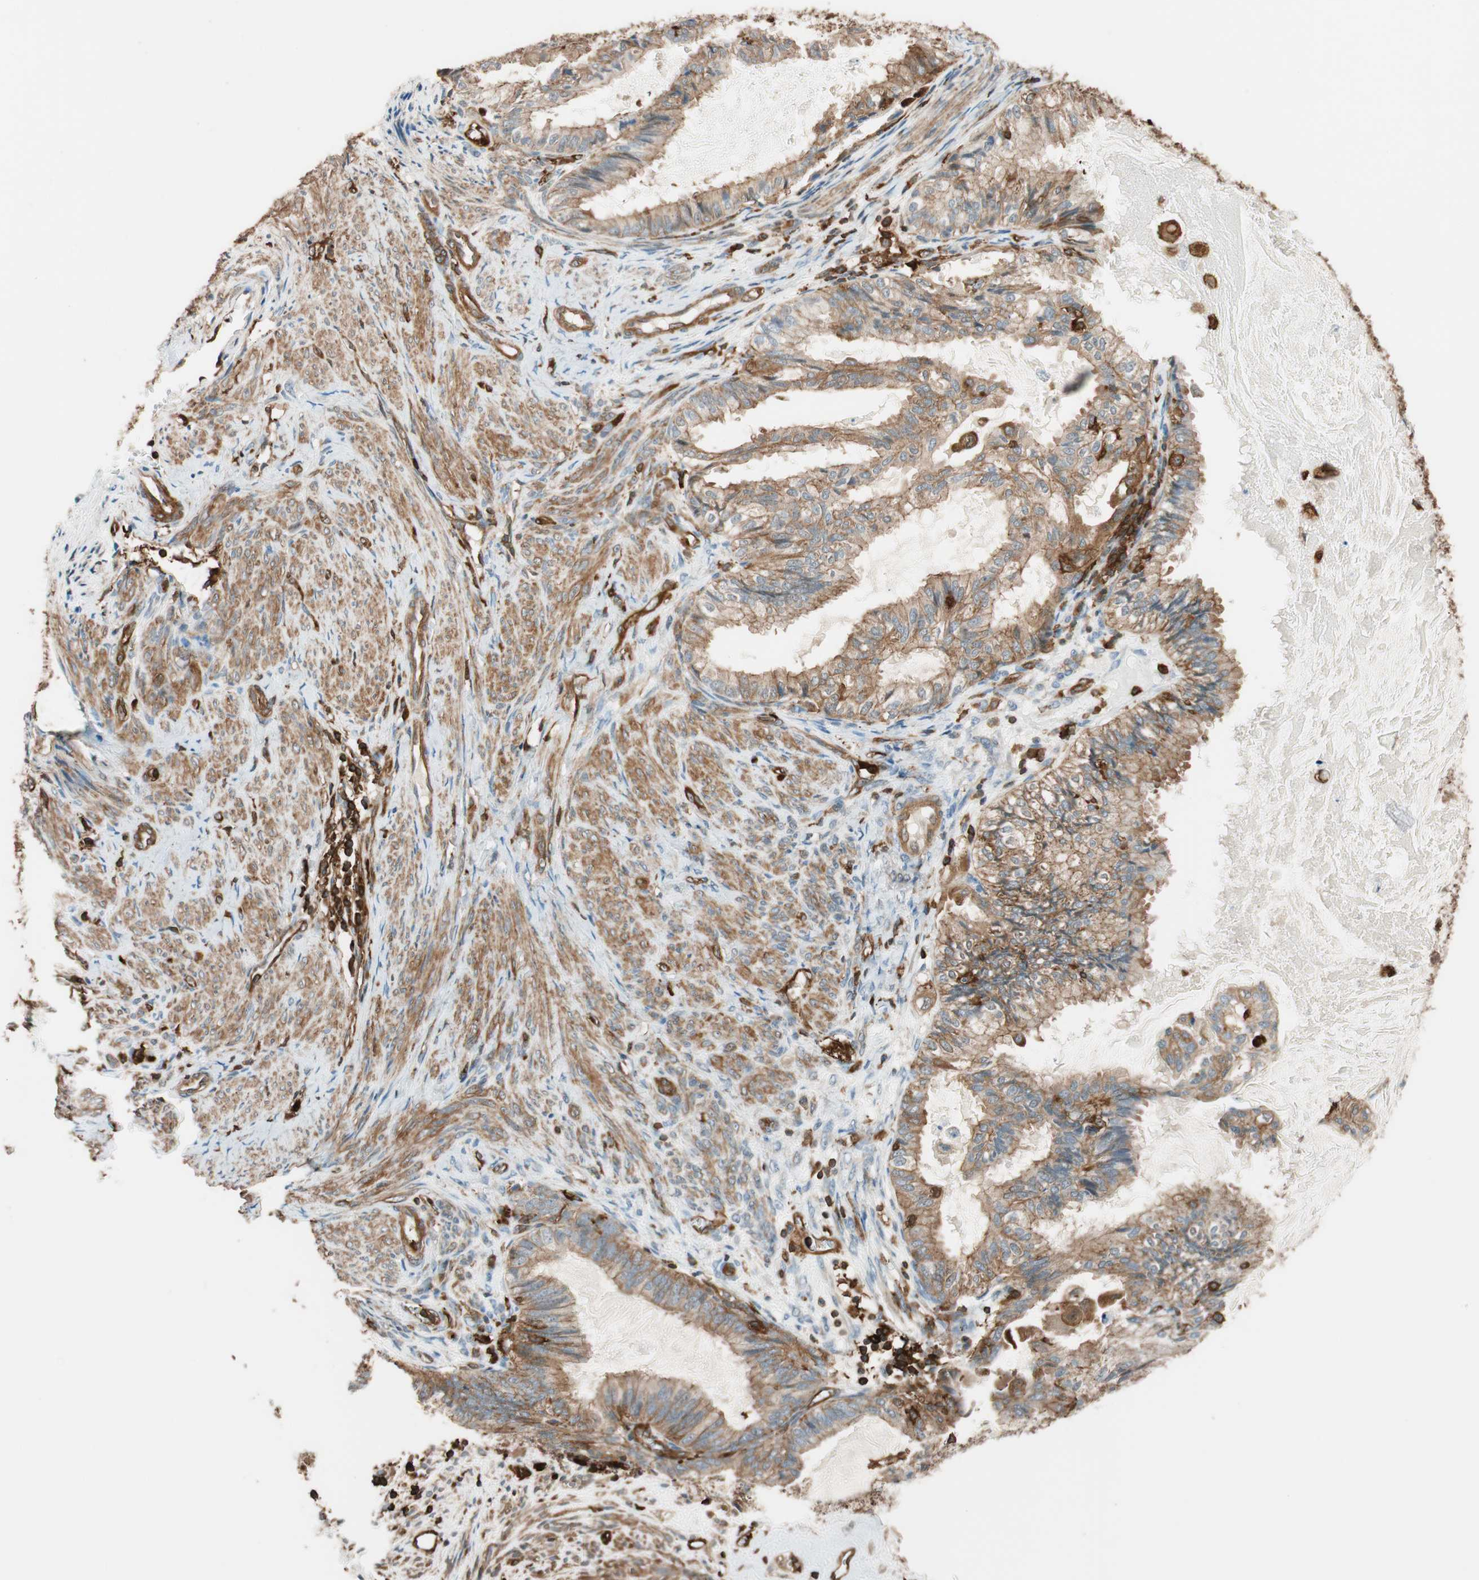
{"staining": {"intensity": "moderate", "quantity": ">75%", "location": "cytoplasmic/membranous"}, "tissue": "cervical cancer", "cell_type": "Tumor cells", "image_type": "cancer", "snomed": [{"axis": "morphology", "description": "Normal tissue, NOS"}, {"axis": "morphology", "description": "Adenocarcinoma, NOS"}, {"axis": "topography", "description": "Cervix"}, {"axis": "topography", "description": "Endometrium"}], "caption": "Moderate cytoplasmic/membranous positivity is identified in about >75% of tumor cells in cervical cancer. (Stains: DAB in brown, nuclei in blue, Microscopy: brightfield microscopy at high magnification).", "gene": "VASP", "patient": {"sex": "female", "age": 86}}